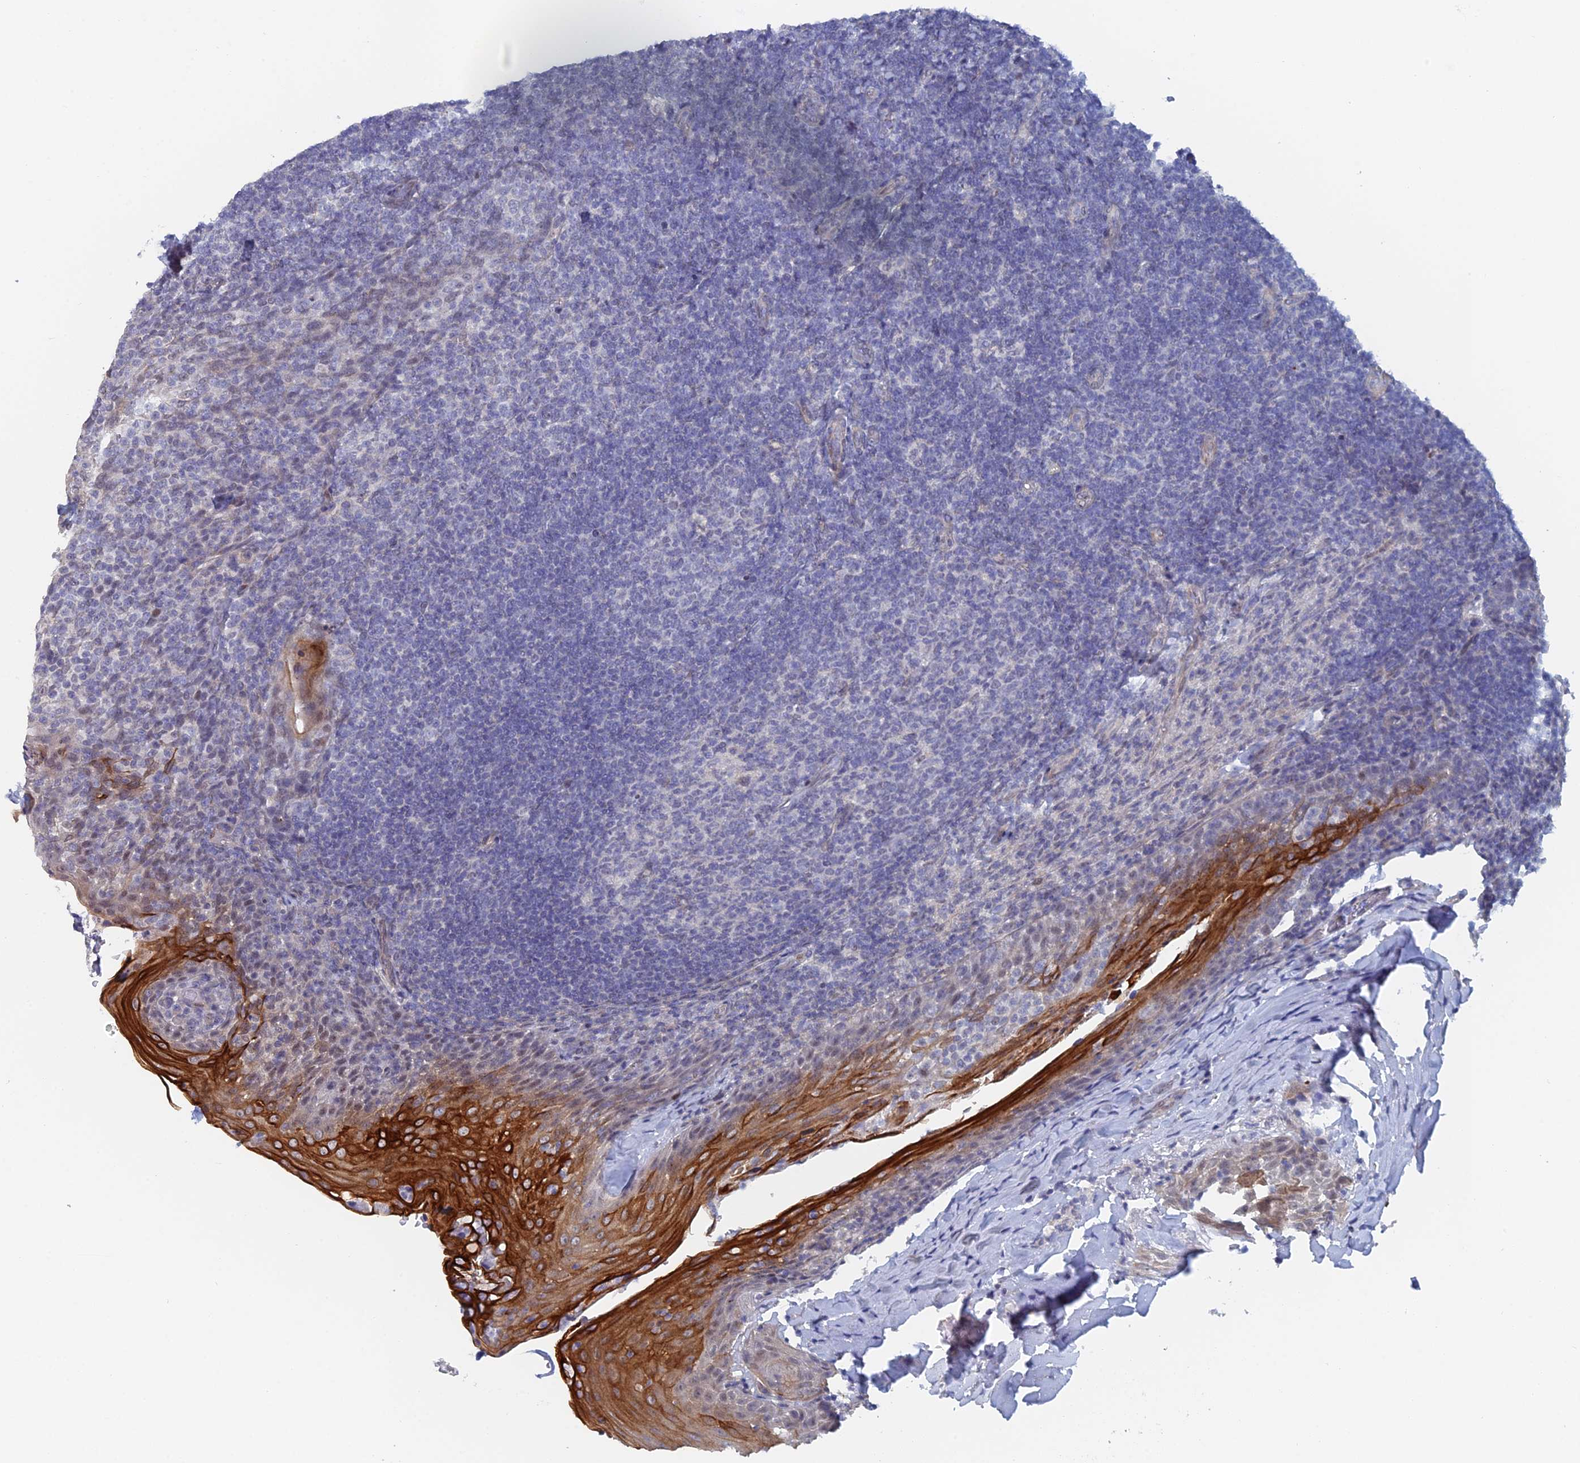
{"staining": {"intensity": "negative", "quantity": "none", "location": "none"}, "tissue": "tonsil", "cell_type": "Germinal center cells", "image_type": "normal", "snomed": [{"axis": "morphology", "description": "Normal tissue, NOS"}, {"axis": "topography", "description": "Tonsil"}], "caption": "Immunohistochemistry (IHC) of benign tonsil demonstrates no positivity in germinal center cells. Brightfield microscopy of IHC stained with DAB (brown) and hematoxylin (blue), captured at high magnification.", "gene": "GMNC", "patient": {"sex": "female", "age": 10}}